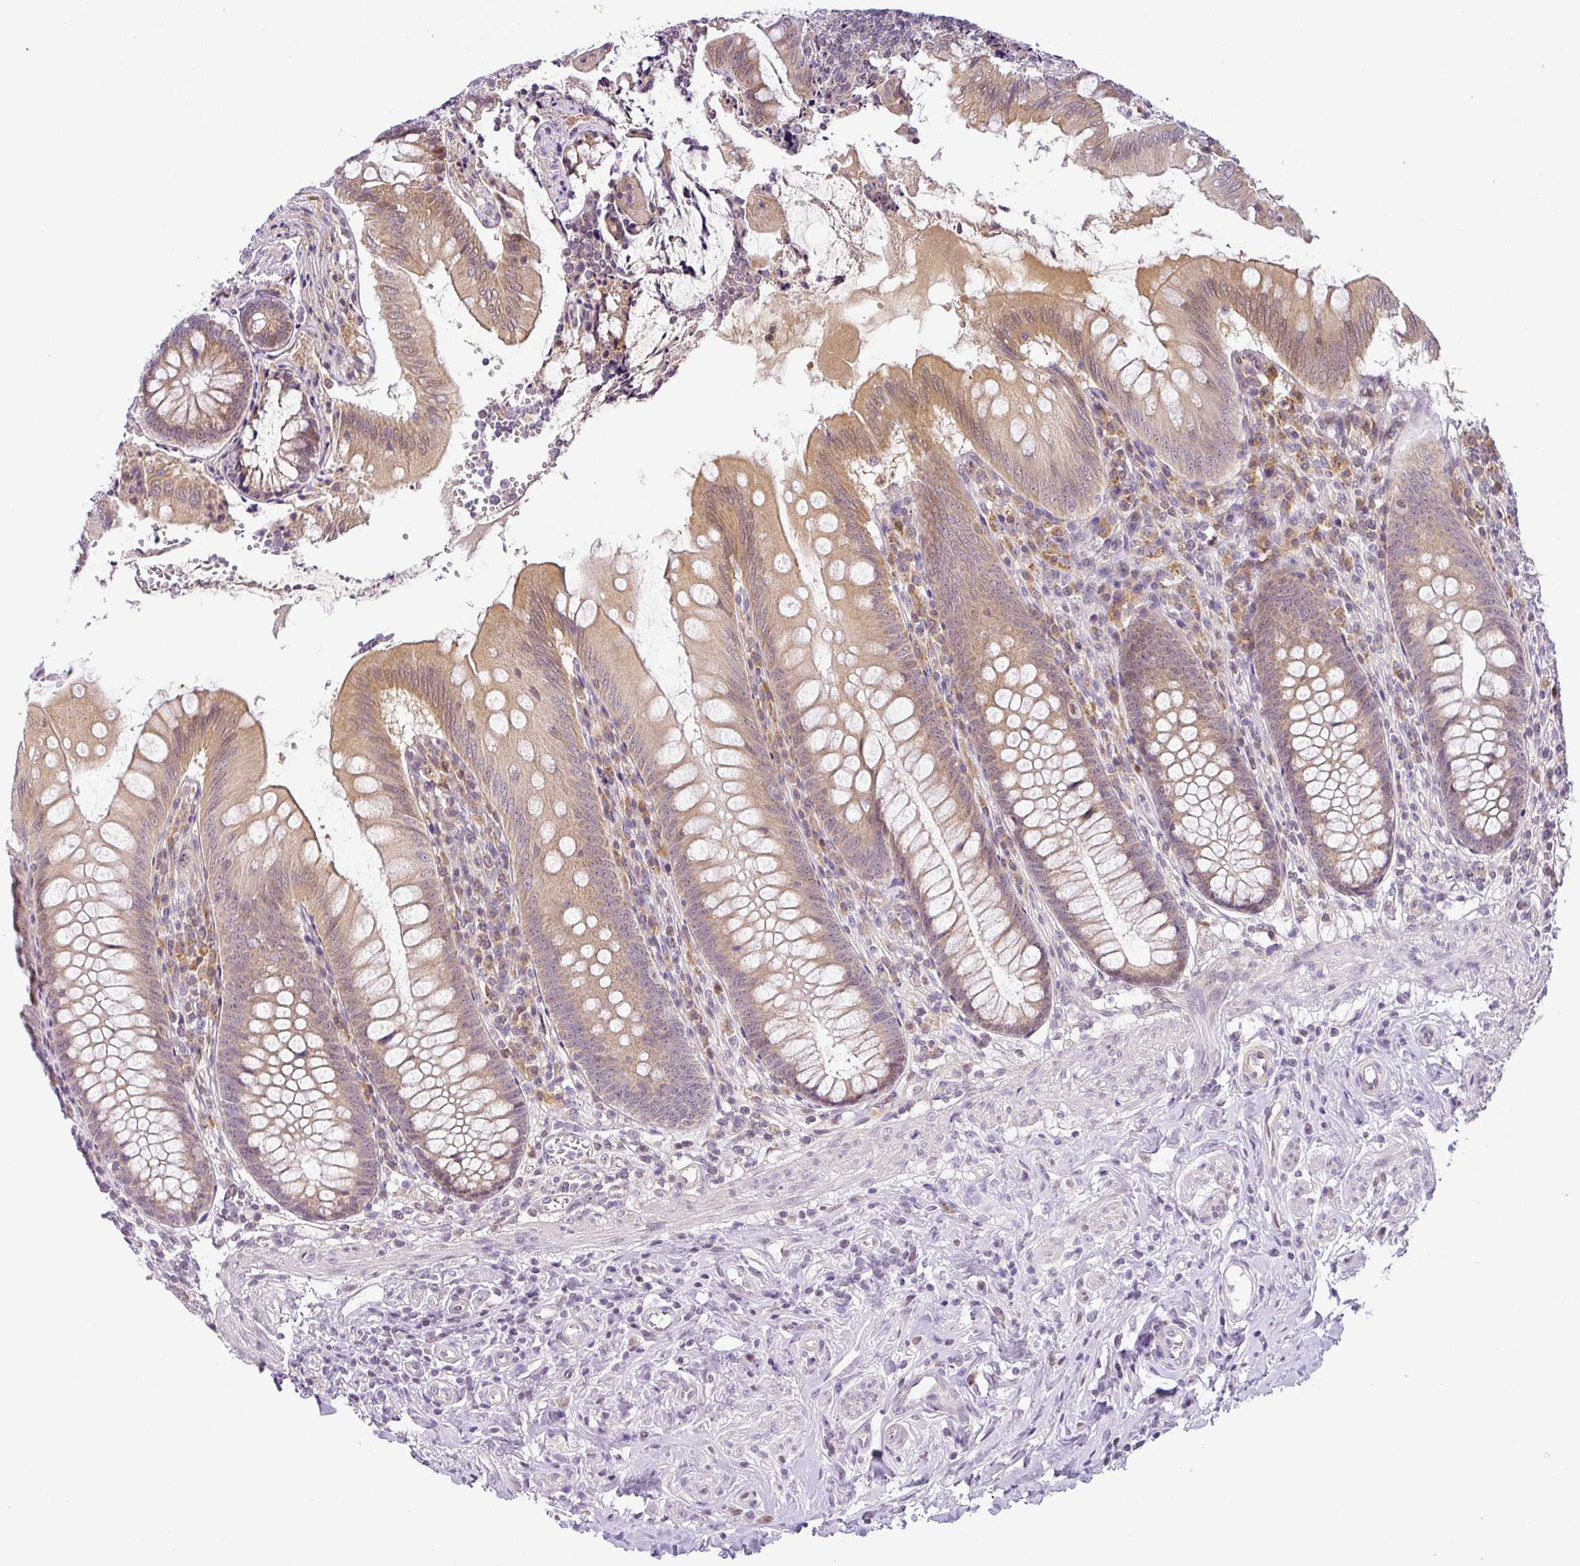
{"staining": {"intensity": "moderate", "quantity": "25%-75%", "location": "cytoplasmic/membranous"}, "tissue": "appendix", "cell_type": "Glandular cells", "image_type": "normal", "snomed": [{"axis": "morphology", "description": "Normal tissue, NOS"}, {"axis": "topography", "description": "Appendix"}], "caption": "Brown immunohistochemical staining in normal appendix reveals moderate cytoplasmic/membranous staining in about 25%-75% of glandular cells.", "gene": "NDUFB2", "patient": {"sex": "female", "age": 51}}